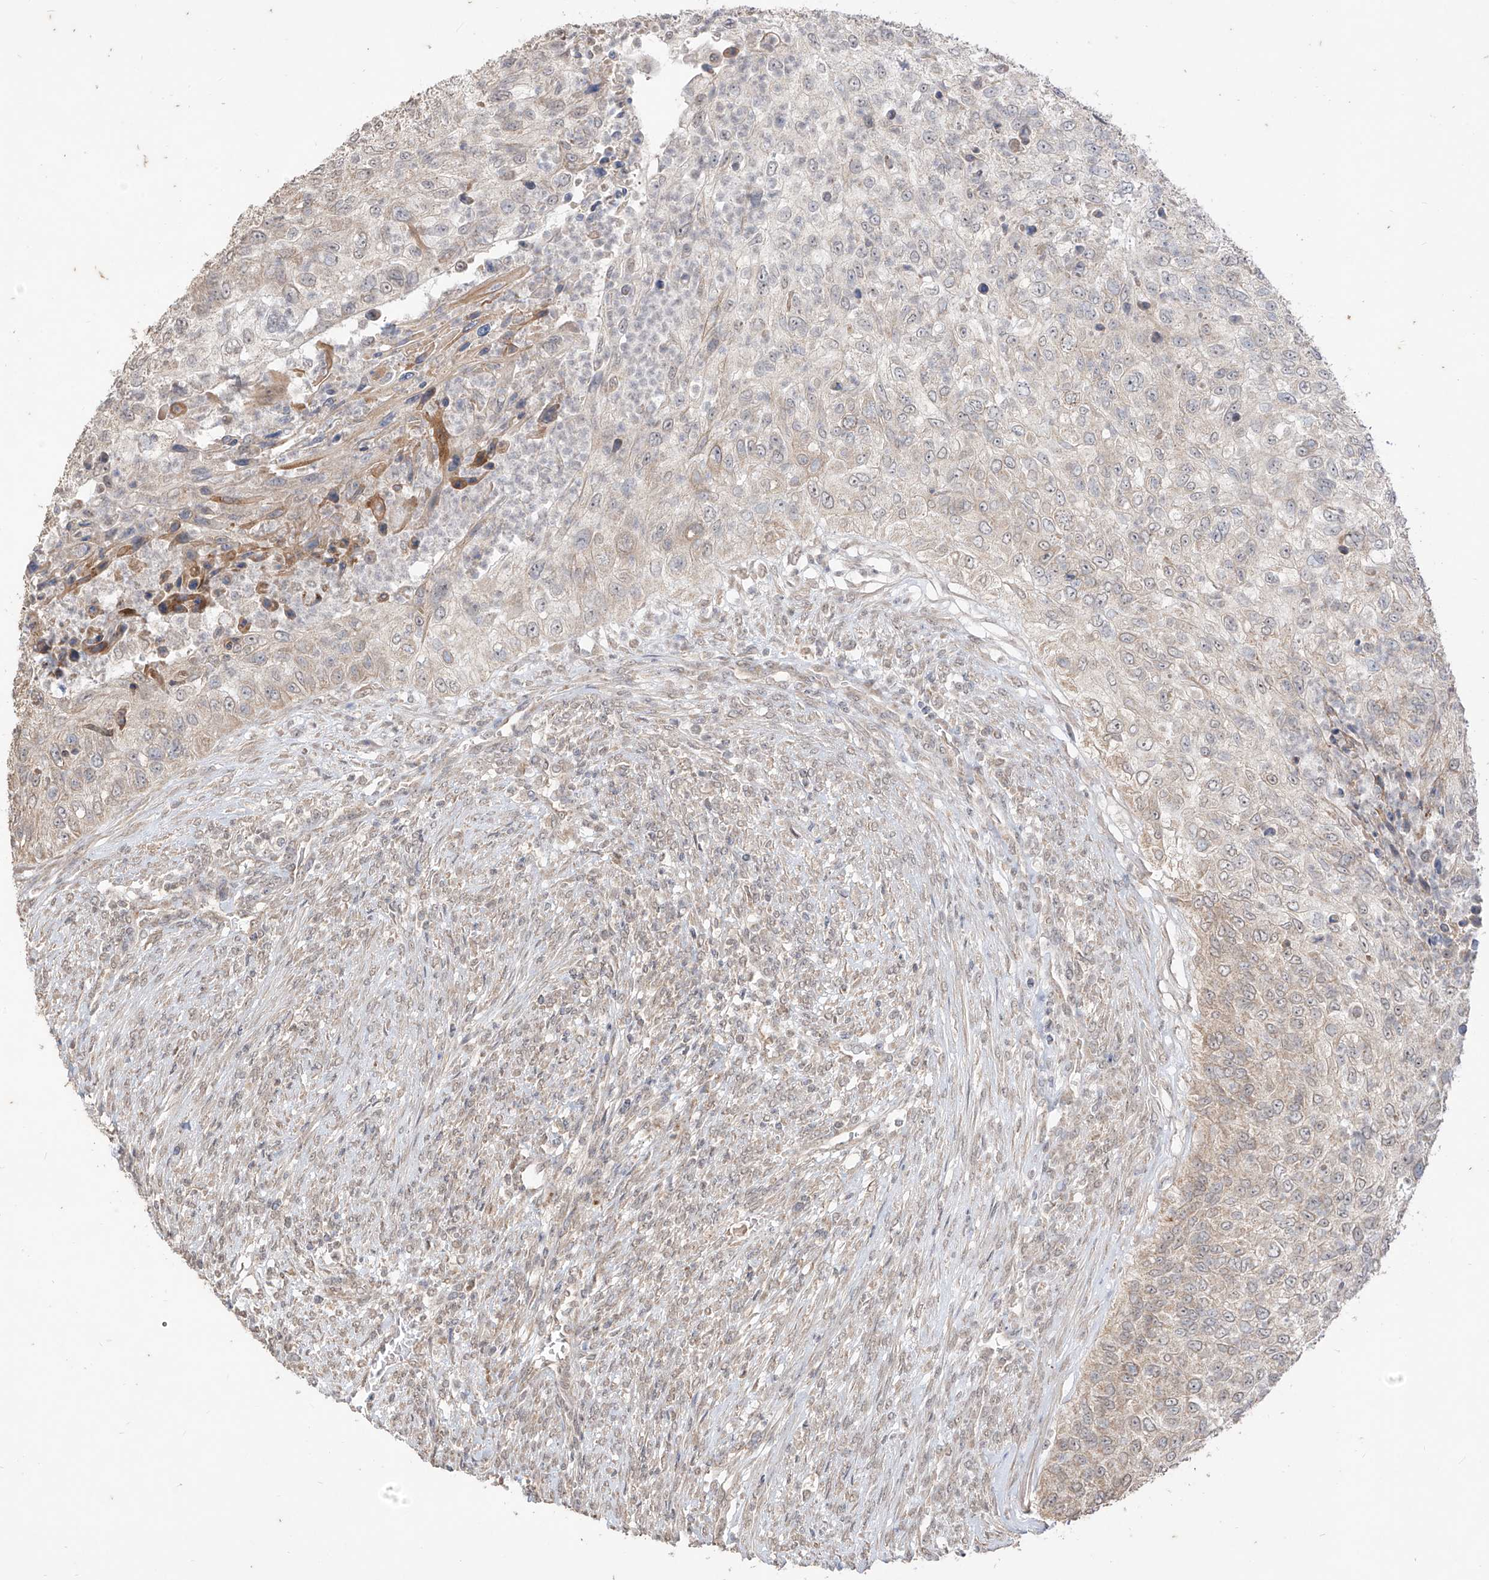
{"staining": {"intensity": "weak", "quantity": "25%-75%", "location": "cytoplasmic/membranous"}, "tissue": "urothelial cancer", "cell_type": "Tumor cells", "image_type": "cancer", "snomed": [{"axis": "morphology", "description": "Urothelial carcinoma, High grade"}, {"axis": "topography", "description": "Urinary bladder"}], "caption": "Tumor cells exhibit low levels of weak cytoplasmic/membranous positivity in approximately 25%-75% of cells in human urothelial cancer. (DAB (3,3'-diaminobenzidine) IHC, brown staining for protein, blue staining for nuclei).", "gene": "MTUS2", "patient": {"sex": "female", "age": 60}}